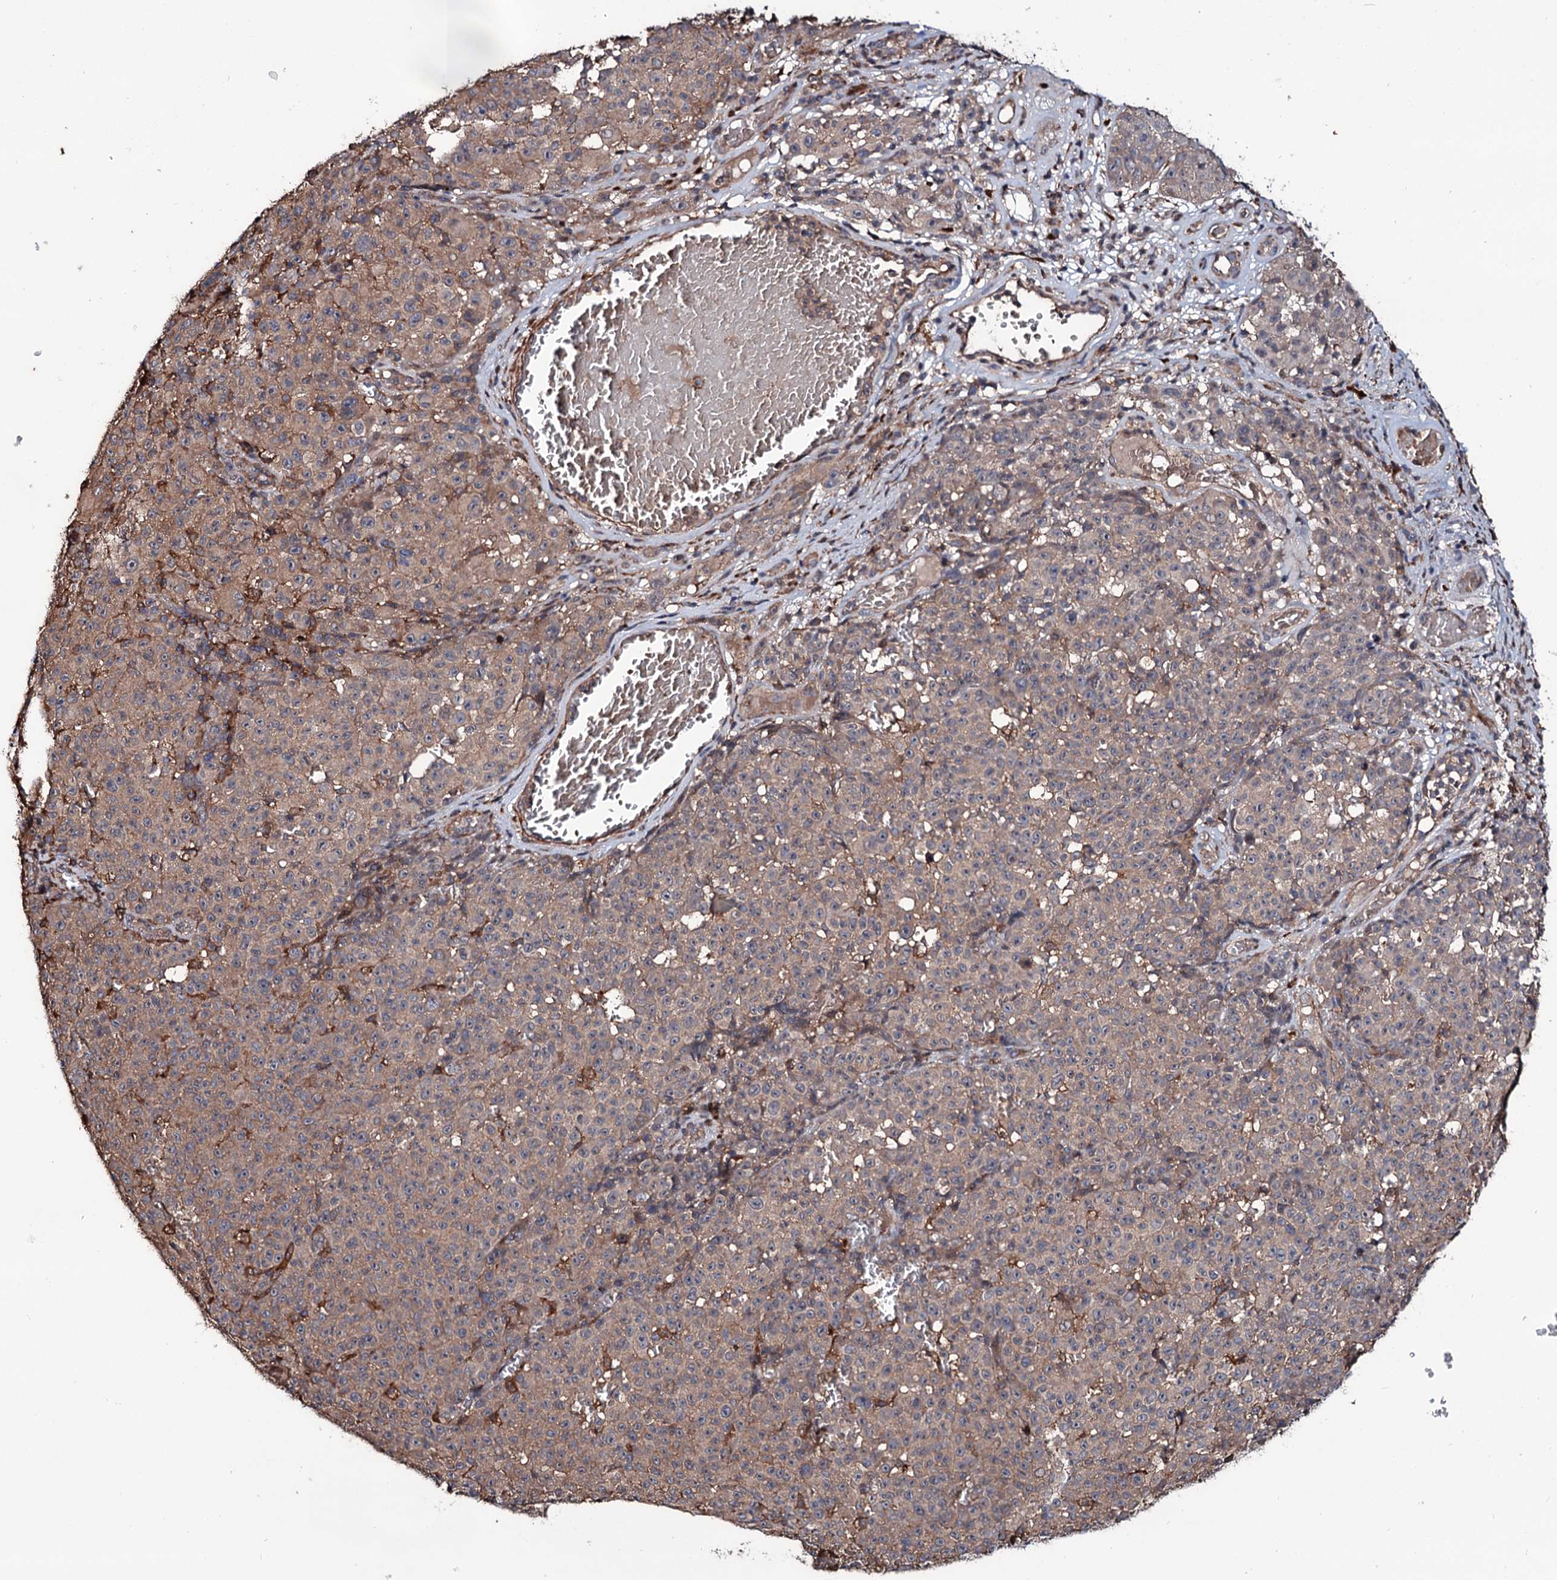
{"staining": {"intensity": "weak", "quantity": "25%-75%", "location": "cytoplasmic/membranous"}, "tissue": "melanoma", "cell_type": "Tumor cells", "image_type": "cancer", "snomed": [{"axis": "morphology", "description": "Malignant melanoma, NOS"}, {"axis": "topography", "description": "Skin"}], "caption": "Protein analysis of malignant melanoma tissue displays weak cytoplasmic/membranous positivity in about 25%-75% of tumor cells.", "gene": "GRIP1", "patient": {"sex": "female", "age": 82}}